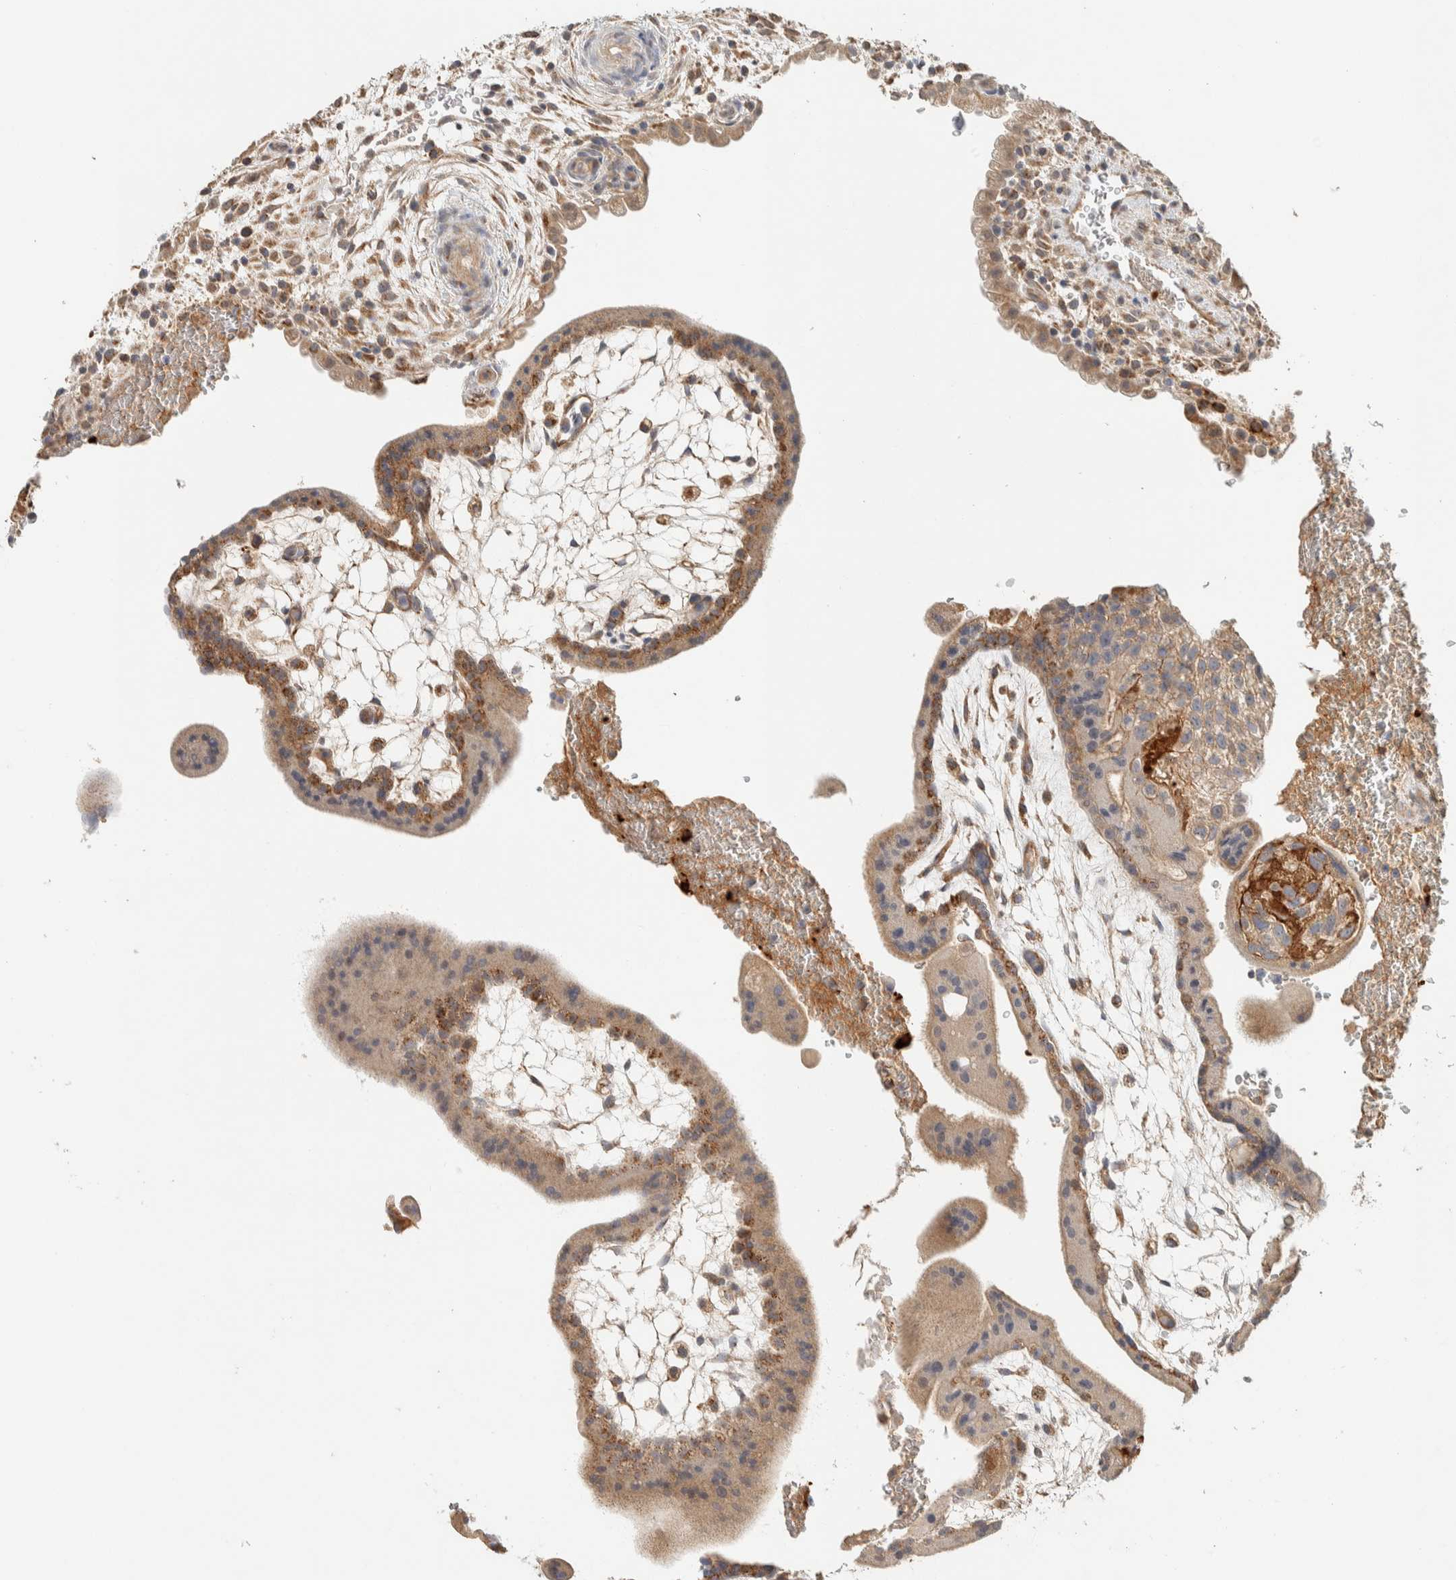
{"staining": {"intensity": "moderate", "quantity": ">75%", "location": "cytoplasmic/membranous"}, "tissue": "placenta", "cell_type": "Trophoblastic cells", "image_type": "normal", "snomed": [{"axis": "morphology", "description": "Normal tissue, NOS"}, {"axis": "topography", "description": "Placenta"}], "caption": "Immunohistochemistry (IHC) image of unremarkable placenta: placenta stained using IHC displays medium levels of moderate protein expression localized specifically in the cytoplasmic/membranous of trophoblastic cells, appearing as a cytoplasmic/membranous brown color.", "gene": "PDE7B", "patient": {"sex": "female", "age": 35}}